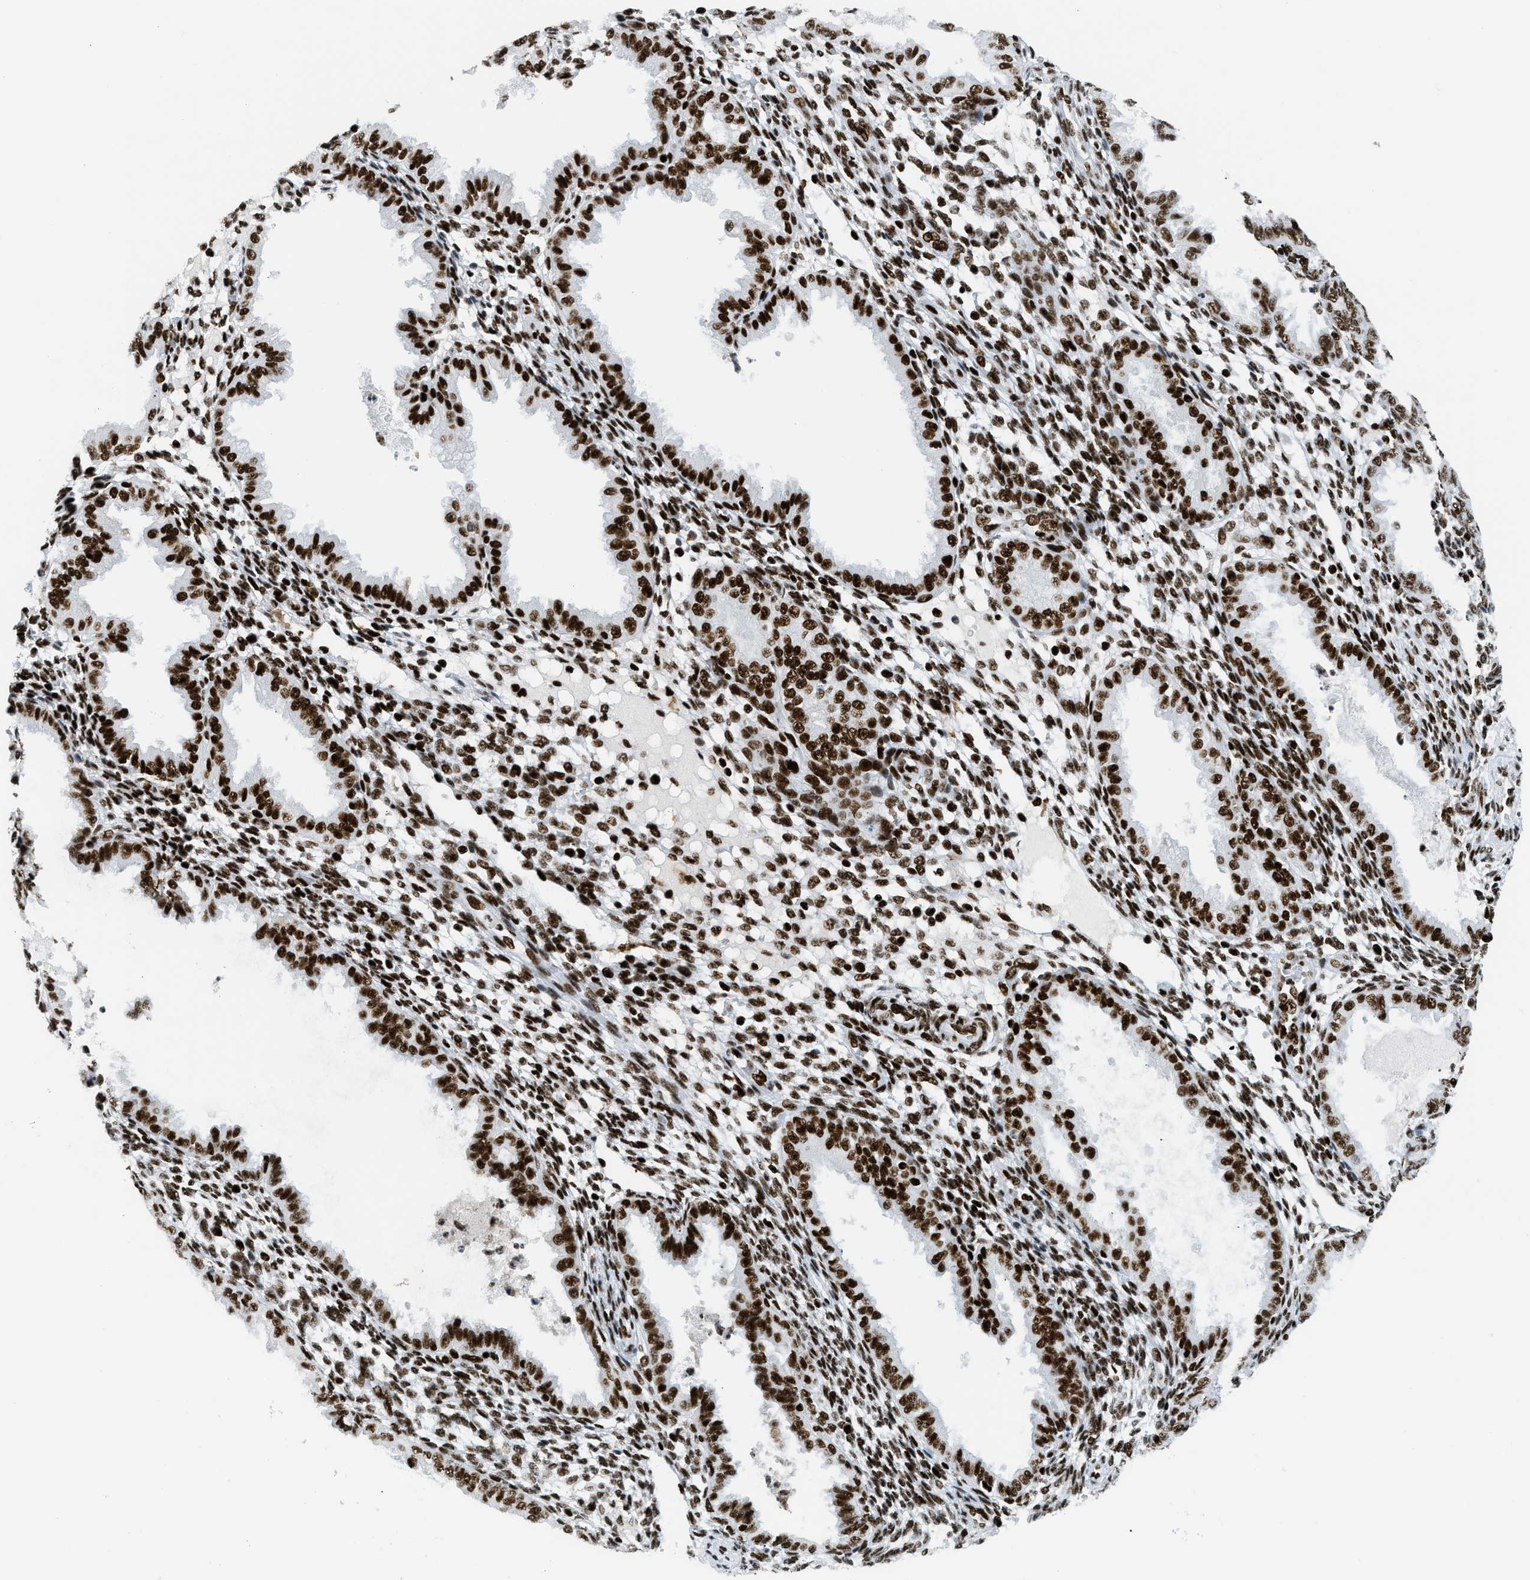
{"staining": {"intensity": "strong", "quantity": ">75%", "location": "nuclear"}, "tissue": "endometrium", "cell_type": "Cells in endometrial stroma", "image_type": "normal", "snomed": [{"axis": "morphology", "description": "Normal tissue, NOS"}, {"axis": "topography", "description": "Endometrium"}], "caption": "Brown immunohistochemical staining in unremarkable endometrium demonstrates strong nuclear expression in about >75% of cells in endometrial stroma.", "gene": "PIF1", "patient": {"sex": "female", "age": 33}}